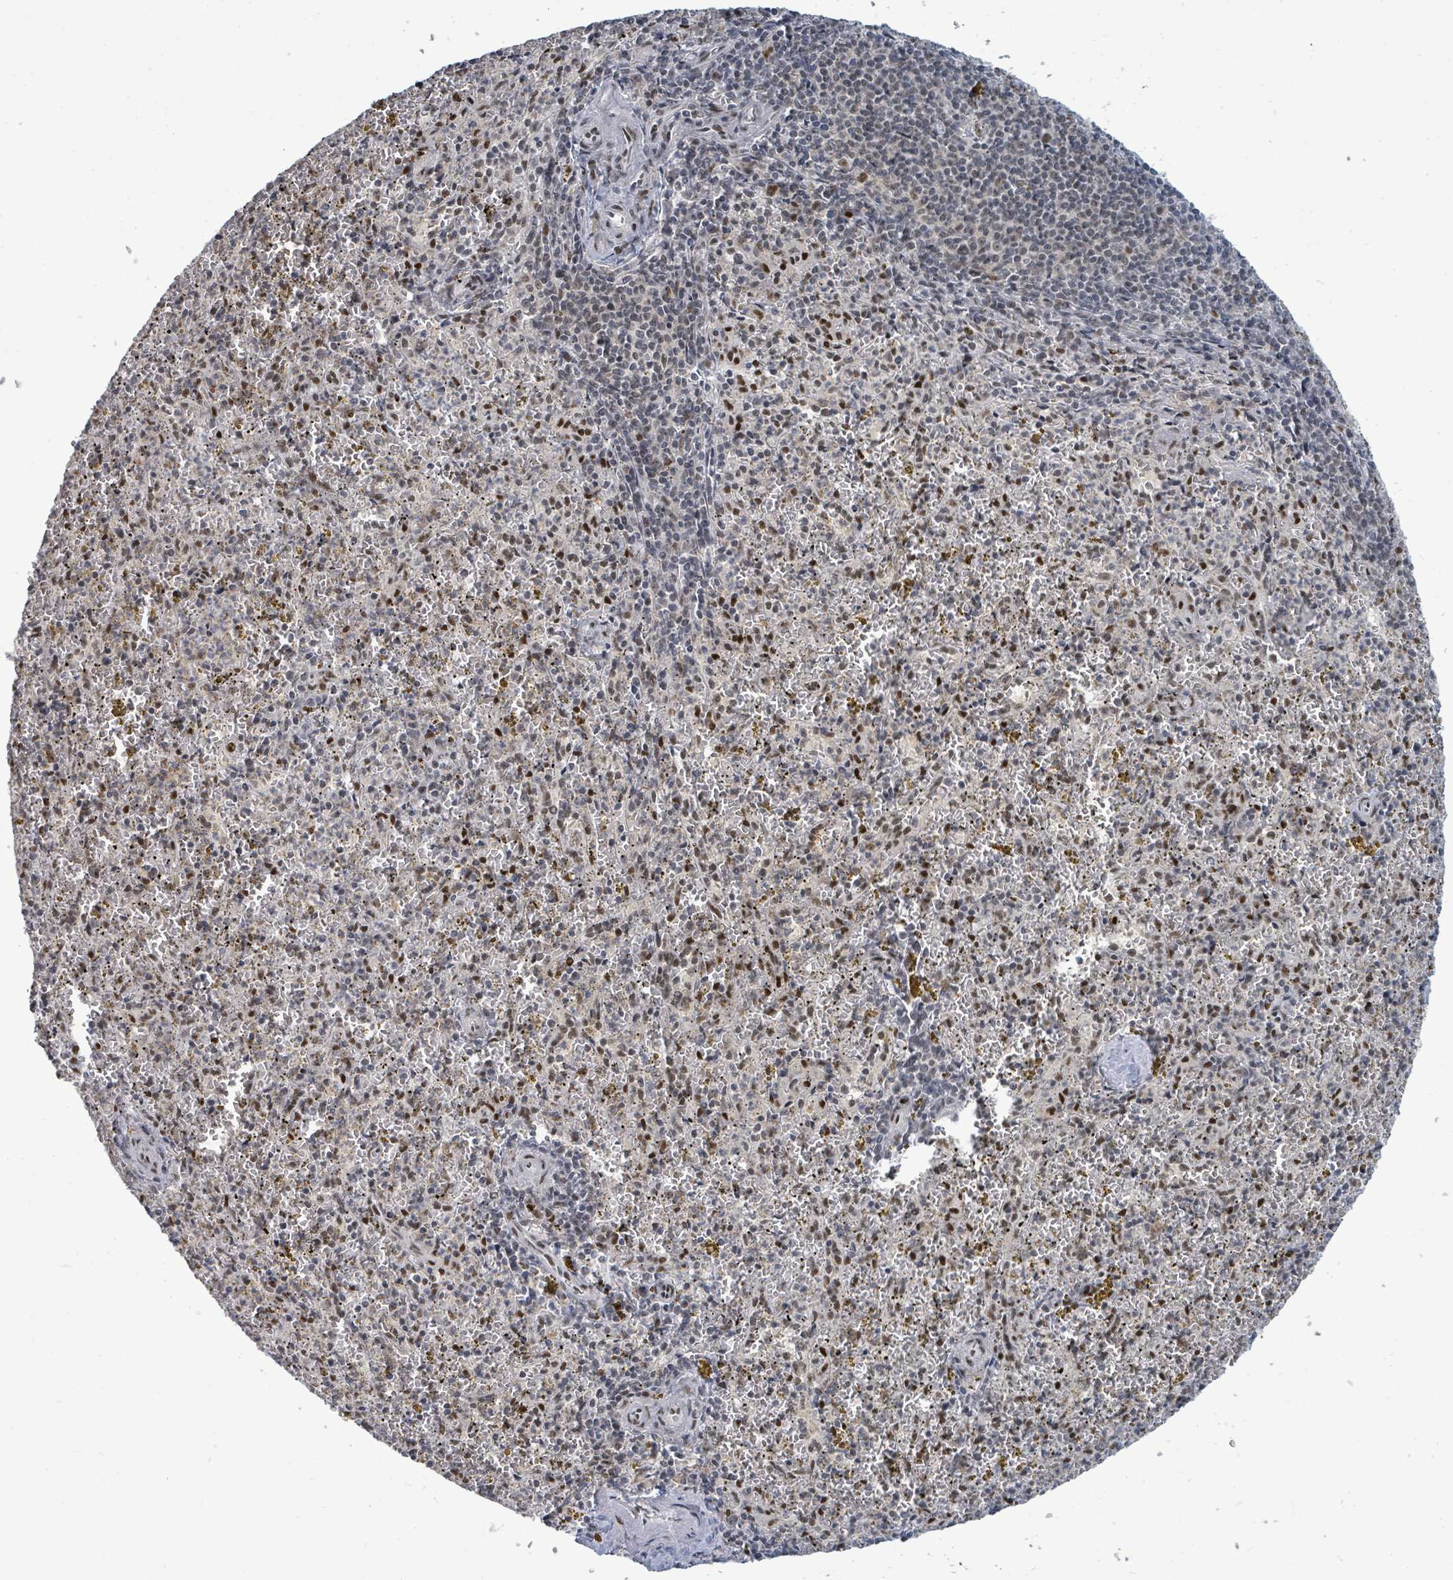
{"staining": {"intensity": "weak", "quantity": "25%-75%", "location": "nuclear"}, "tissue": "spleen", "cell_type": "Cells in red pulp", "image_type": "normal", "snomed": [{"axis": "morphology", "description": "Normal tissue, NOS"}, {"axis": "topography", "description": "Spleen"}], "caption": "Immunohistochemistry (IHC) of normal human spleen exhibits low levels of weak nuclear staining in about 25%-75% of cells in red pulp.", "gene": "UCK1", "patient": {"sex": "male", "age": 57}}